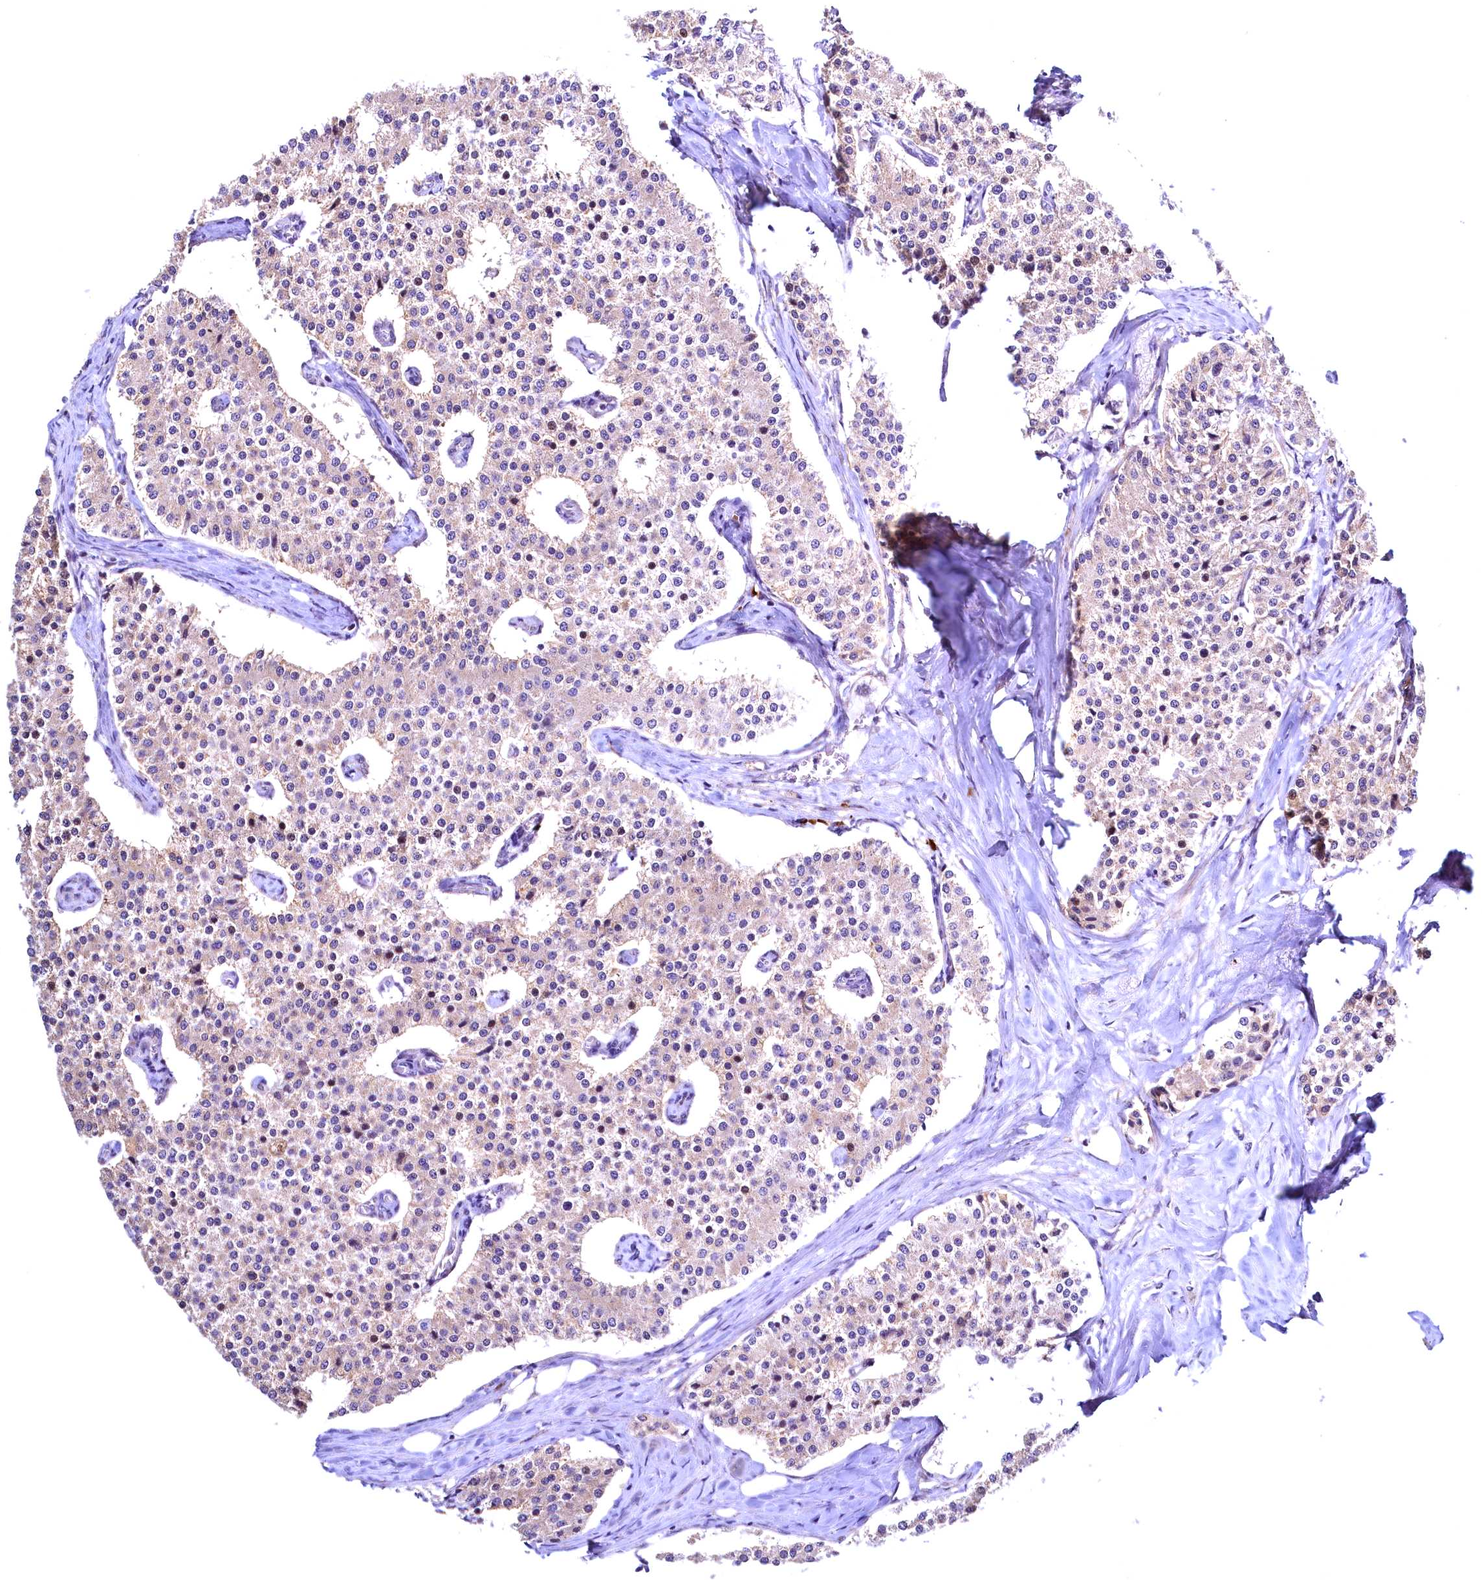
{"staining": {"intensity": "weak", "quantity": "<25%", "location": "cytoplasmic/membranous"}, "tissue": "carcinoid", "cell_type": "Tumor cells", "image_type": "cancer", "snomed": [{"axis": "morphology", "description": "Carcinoid, malignant, NOS"}, {"axis": "topography", "description": "Colon"}], "caption": "This is an immunohistochemistry image of malignant carcinoid. There is no staining in tumor cells.", "gene": "RBFA", "patient": {"sex": "female", "age": 52}}